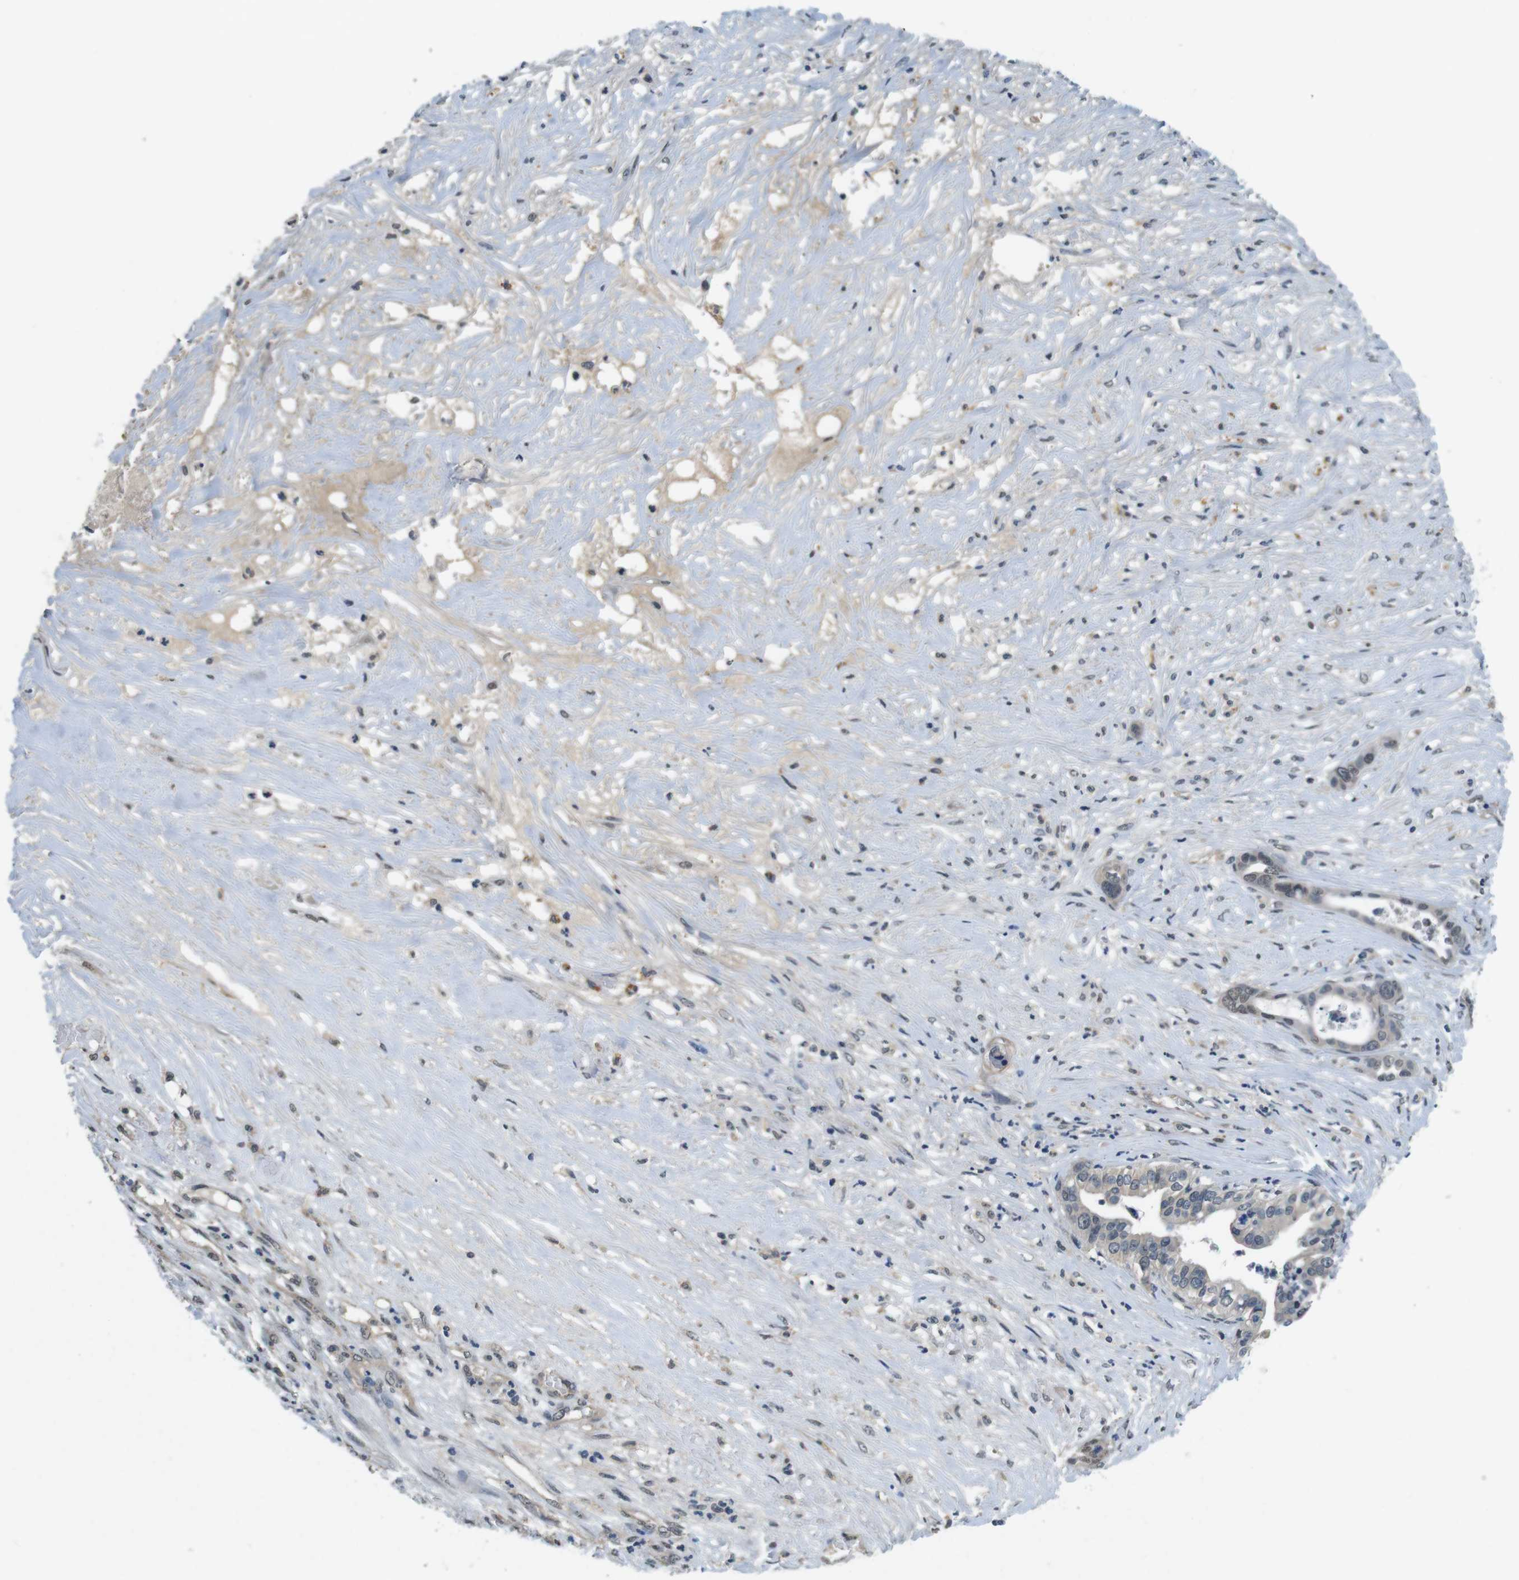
{"staining": {"intensity": "weak", "quantity": "<25%", "location": "cytoplasmic/membranous,nuclear"}, "tissue": "liver cancer", "cell_type": "Tumor cells", "image_type": "cancer", "snomed": [{"axis": "morphology", "description": "Cholangiocarcinoma"}, {"axis": "topography", "description": "Liver"}], "caption": "IHC histopathology image of neoplastic tissue: human liver cancer stained with DAB (3,3'-diaminobenzidine) reveals no significant protein positivity in tumor cells.", "gene": "CD163L1", "patient": {"sex": "female", "age": 61}}